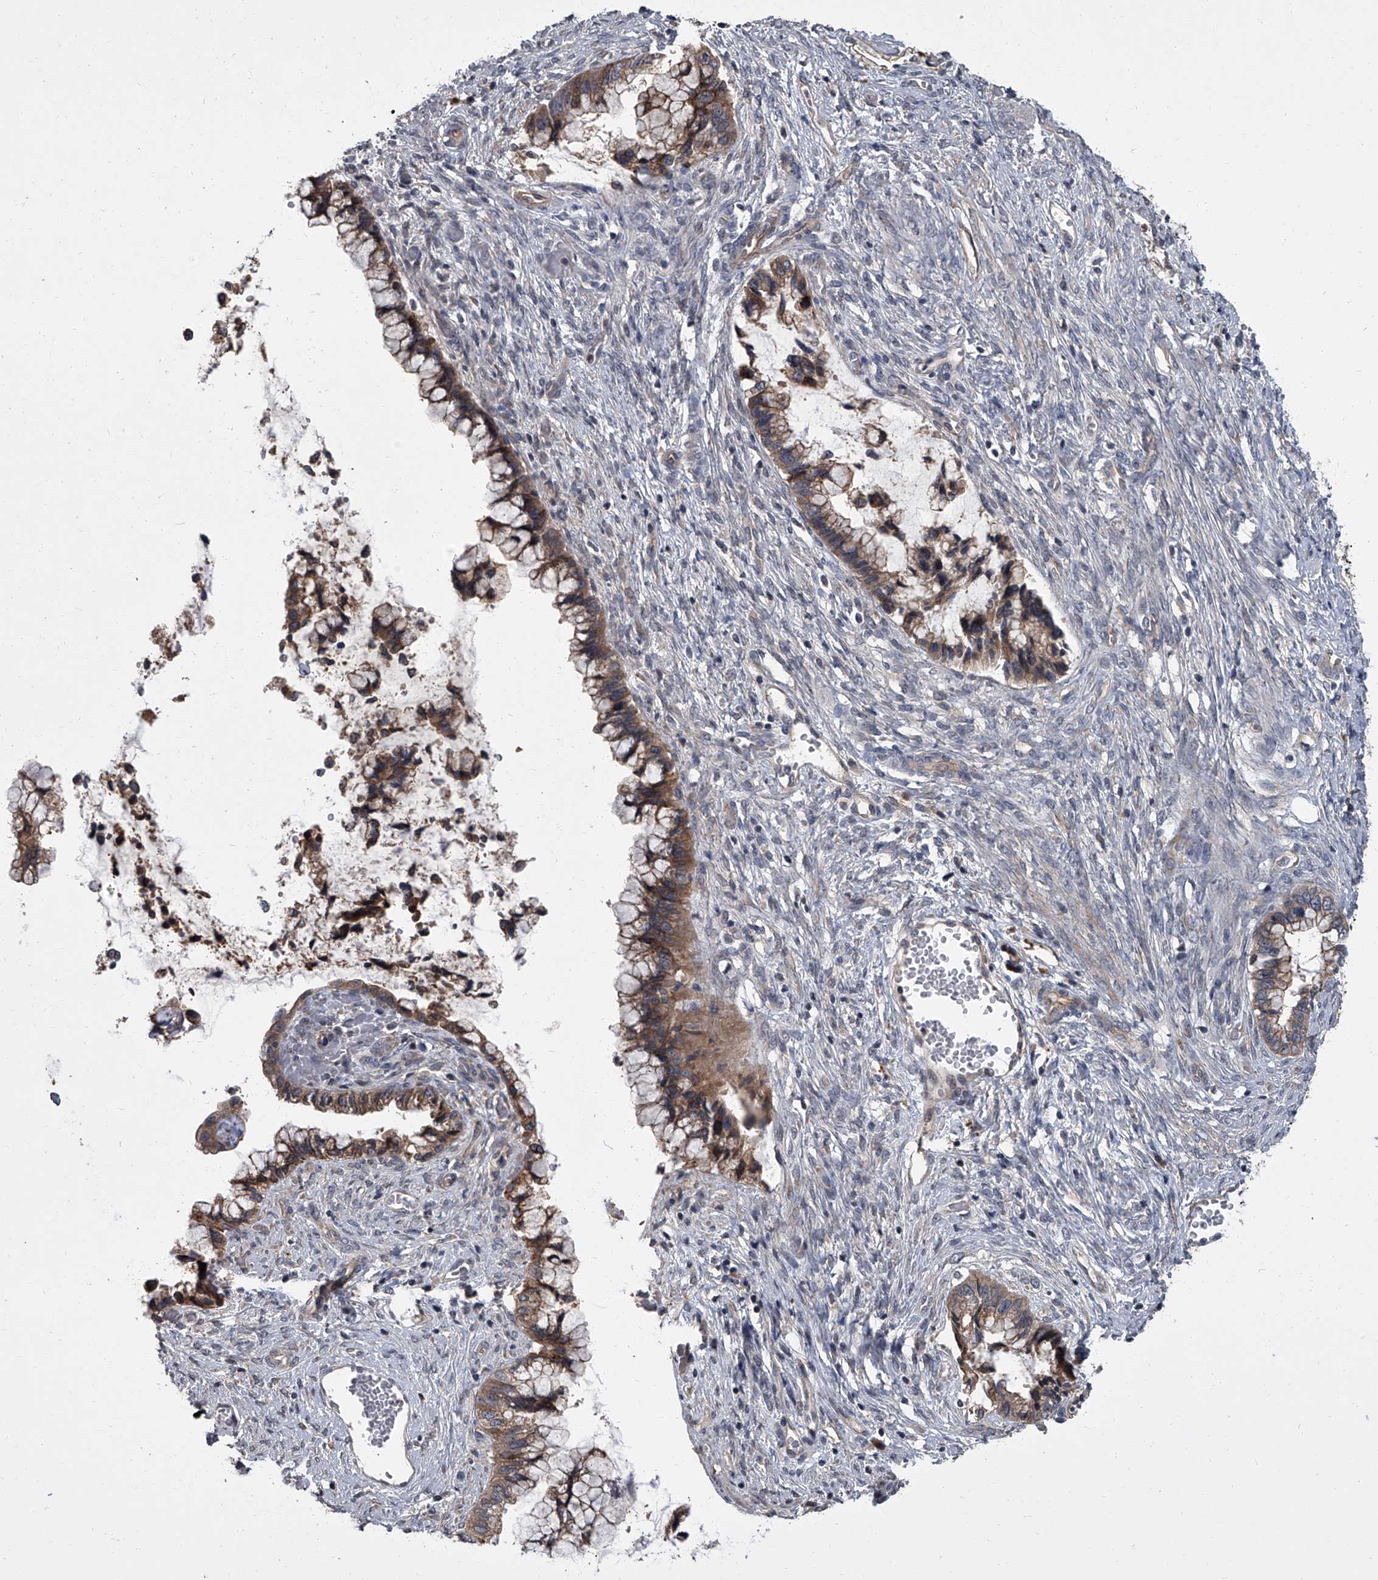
{"staining": {"intensity": "moderate", "quantity": ">75%", "location": "cytoplasmic/membranous"}, "tissue": "cervical cancer", "cell_type": "Tumor cells", "image_type": "cancer", "snomed": [{"axis": "morphology", "description": "Adenocarcinoma, NOS"}, {"axis": "topography", "description": "Cervix"}], "caption": "A micrograph of human cervical adenocarcinoma stained for a protein shows moderate cytoplasmic/membranous brown staining in tumor cells.", "gene": "SIRT4", "patient": {"sex": "female", "age": 44}}